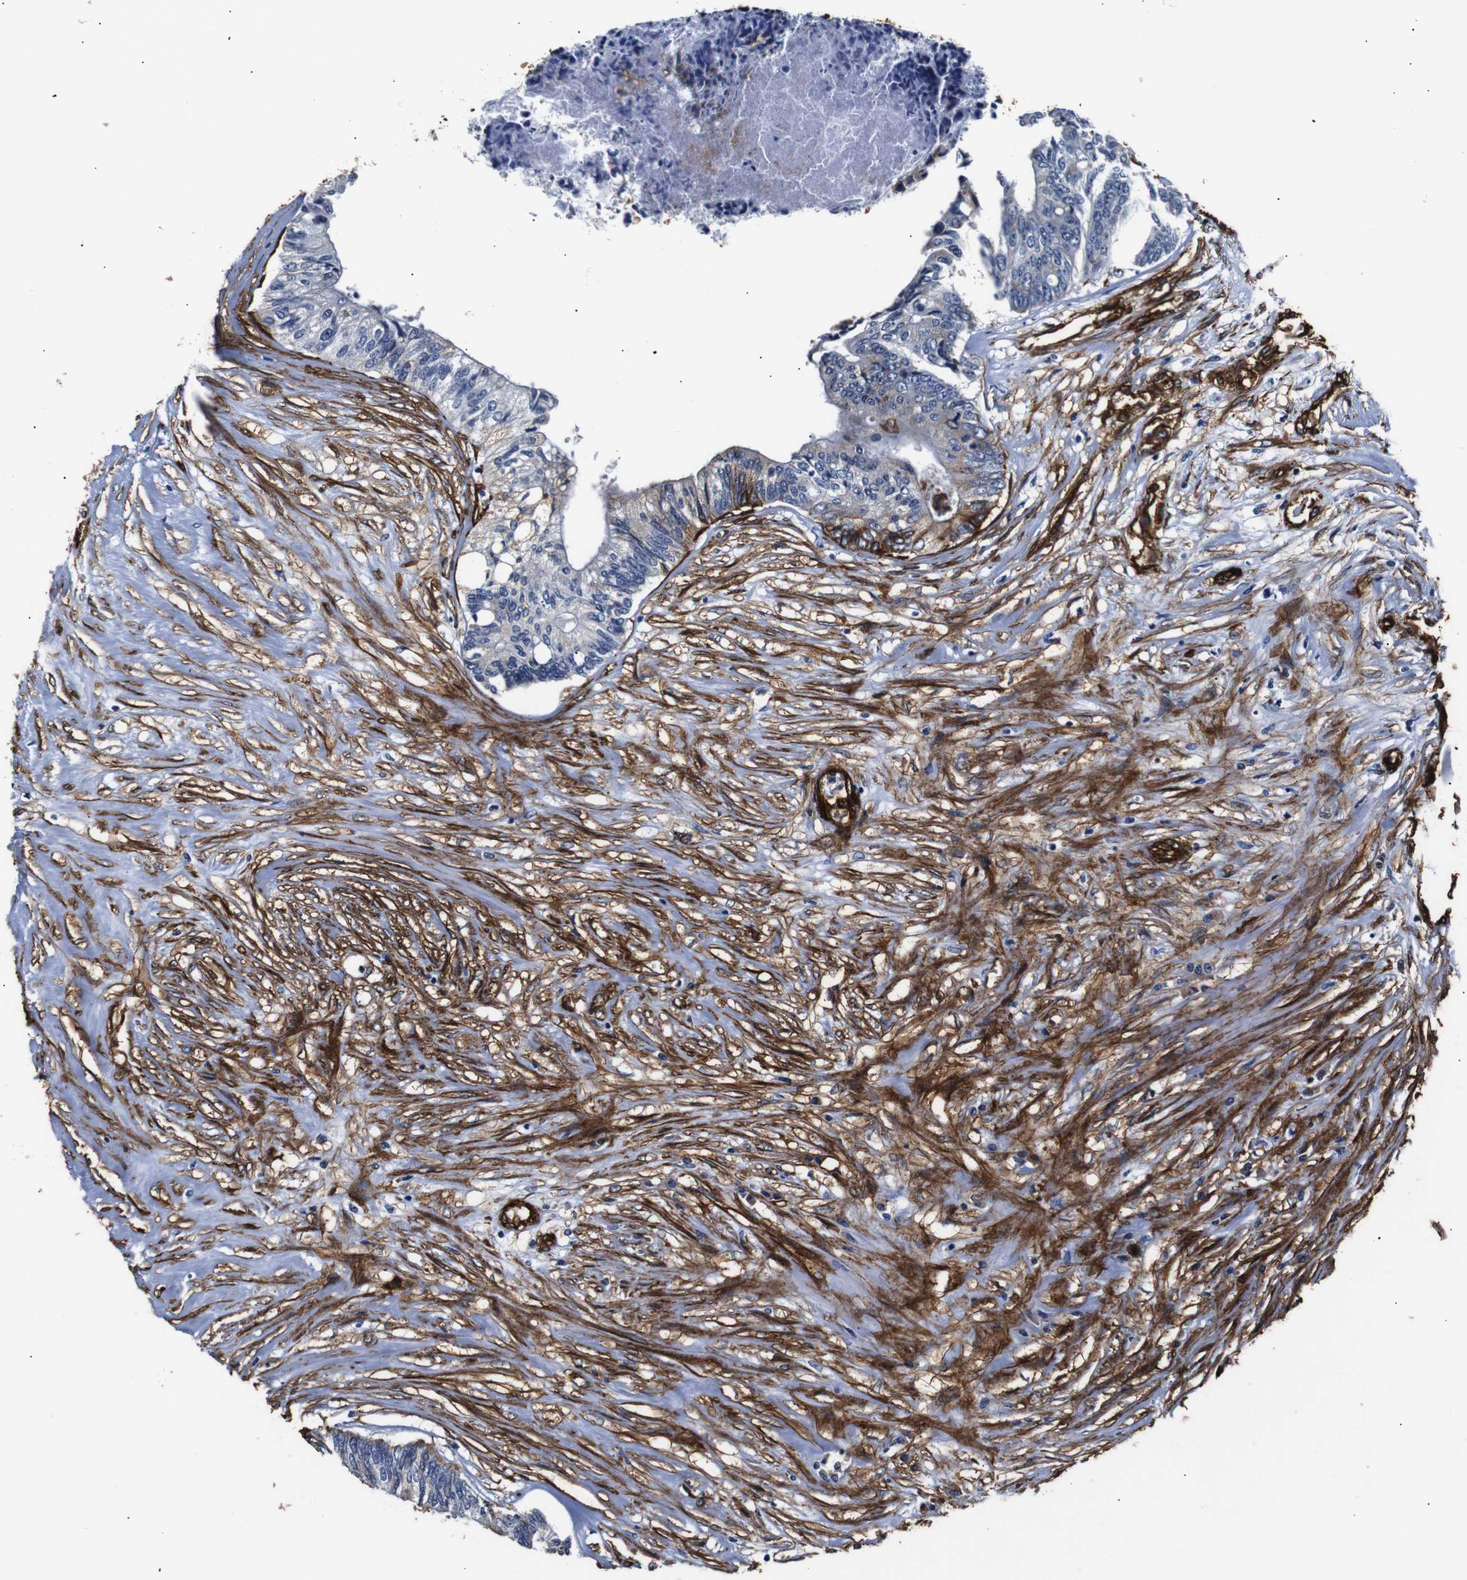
{"staining": {"intensity": "moderate", "quantity": "<25%", "location": "cytoplasmic/membranous"}, "tissue": "colorectal cancer", "cell_type": "Tumor cells", "image_type": "cancer", "snomed": [{"axis": "morphology", "description": "Adenocarcinoma, NOS"}, {"axis": "topography", "description": "Rectum"}], "caption": "Protein staining displays moderate cytoplasmic/membranous expression in about <25% of tumor cells in colorectal adenocarcinoma.", "gene": "CAV2", "patient": {"sex": "male", "age": 63}}